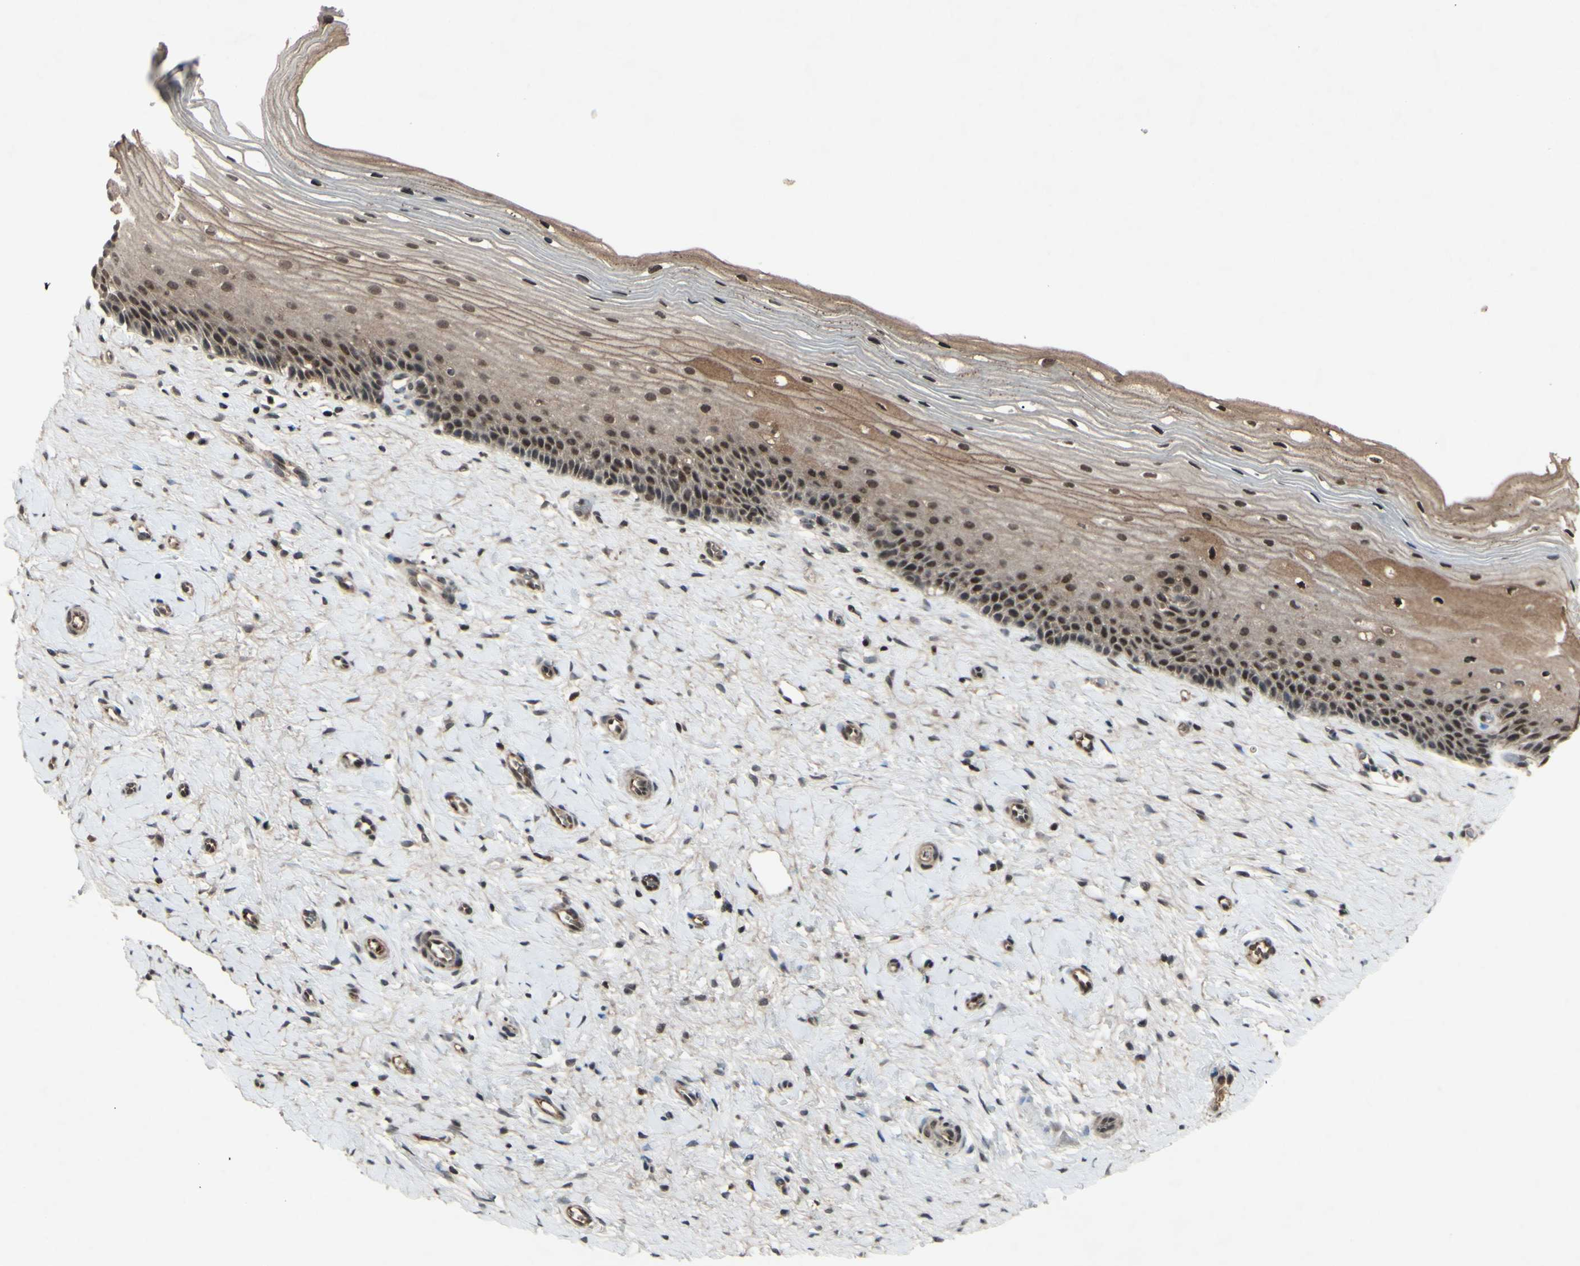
{"staining": {"intensity": "moderate", "quantity": ">75%", "location": "cytoplasmic/membranous,nuclear"}, "tissue": "cervix", "cell_type": "Squamous epithelial cells", "image_type": "normal", "snomed": [{"axis": "morphology", "description": "Normal tissue, NOS"}, {"axis": "topography", "description": "Cervix"}], "caption": "A brown stain shows moderate cytoplasmic/membranous,nuclear expression of a protein in squamous epithelial cells of normal cervix. The protein of interest is stained brown, and the nuclei are stained in blue (DAB (3,3'-diaminobenzidine) IHC with brightfield microscopy, high magnification).", "gene": "SNW1", "patient": {"sex": "female", "age": 39}}